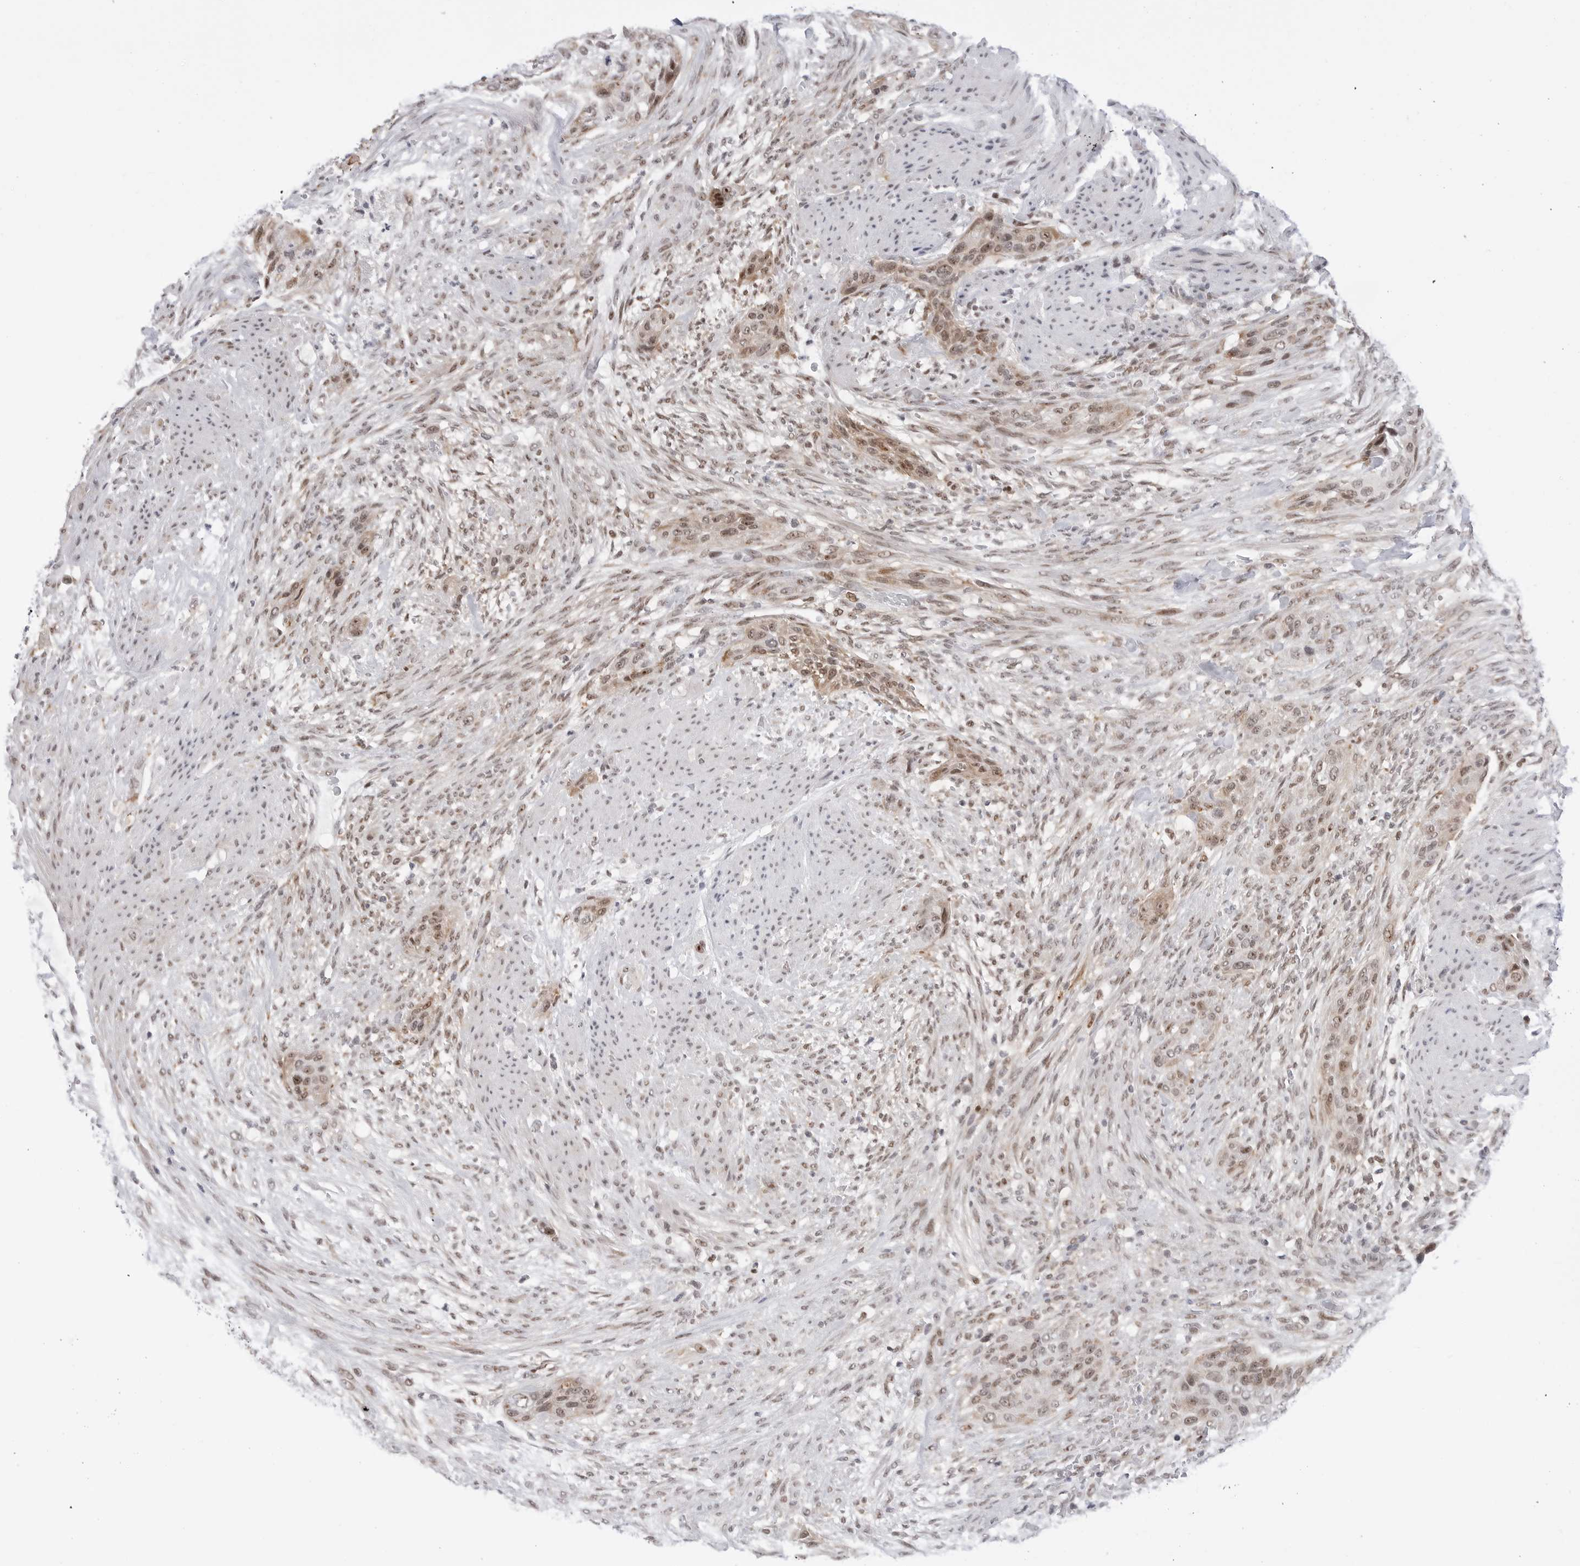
{"staining": {"intensity": "moderate", "quantity": ">75%", "location": "cytoplasmic/membranous,nuclear"}, "tissue": "urothelial cancer", "cell_type": "Tumor cells", "image_type": "cancer", "snomed": [{"axis": "morphology", "description": "Urothelial carcinoma, High grade"}, {"axis": "topography", "description": "Urinary bladder"}], "caption": "An IHC photomicrograph of neoplastic tissue is shown. Protein staining in brown highlights moderate cytoplasmic/membranous and nuclear positivity in urothelial cancer within tumor cells.", "gene": "C1orf162", "patient": {"sex": "male", "age": 35}}